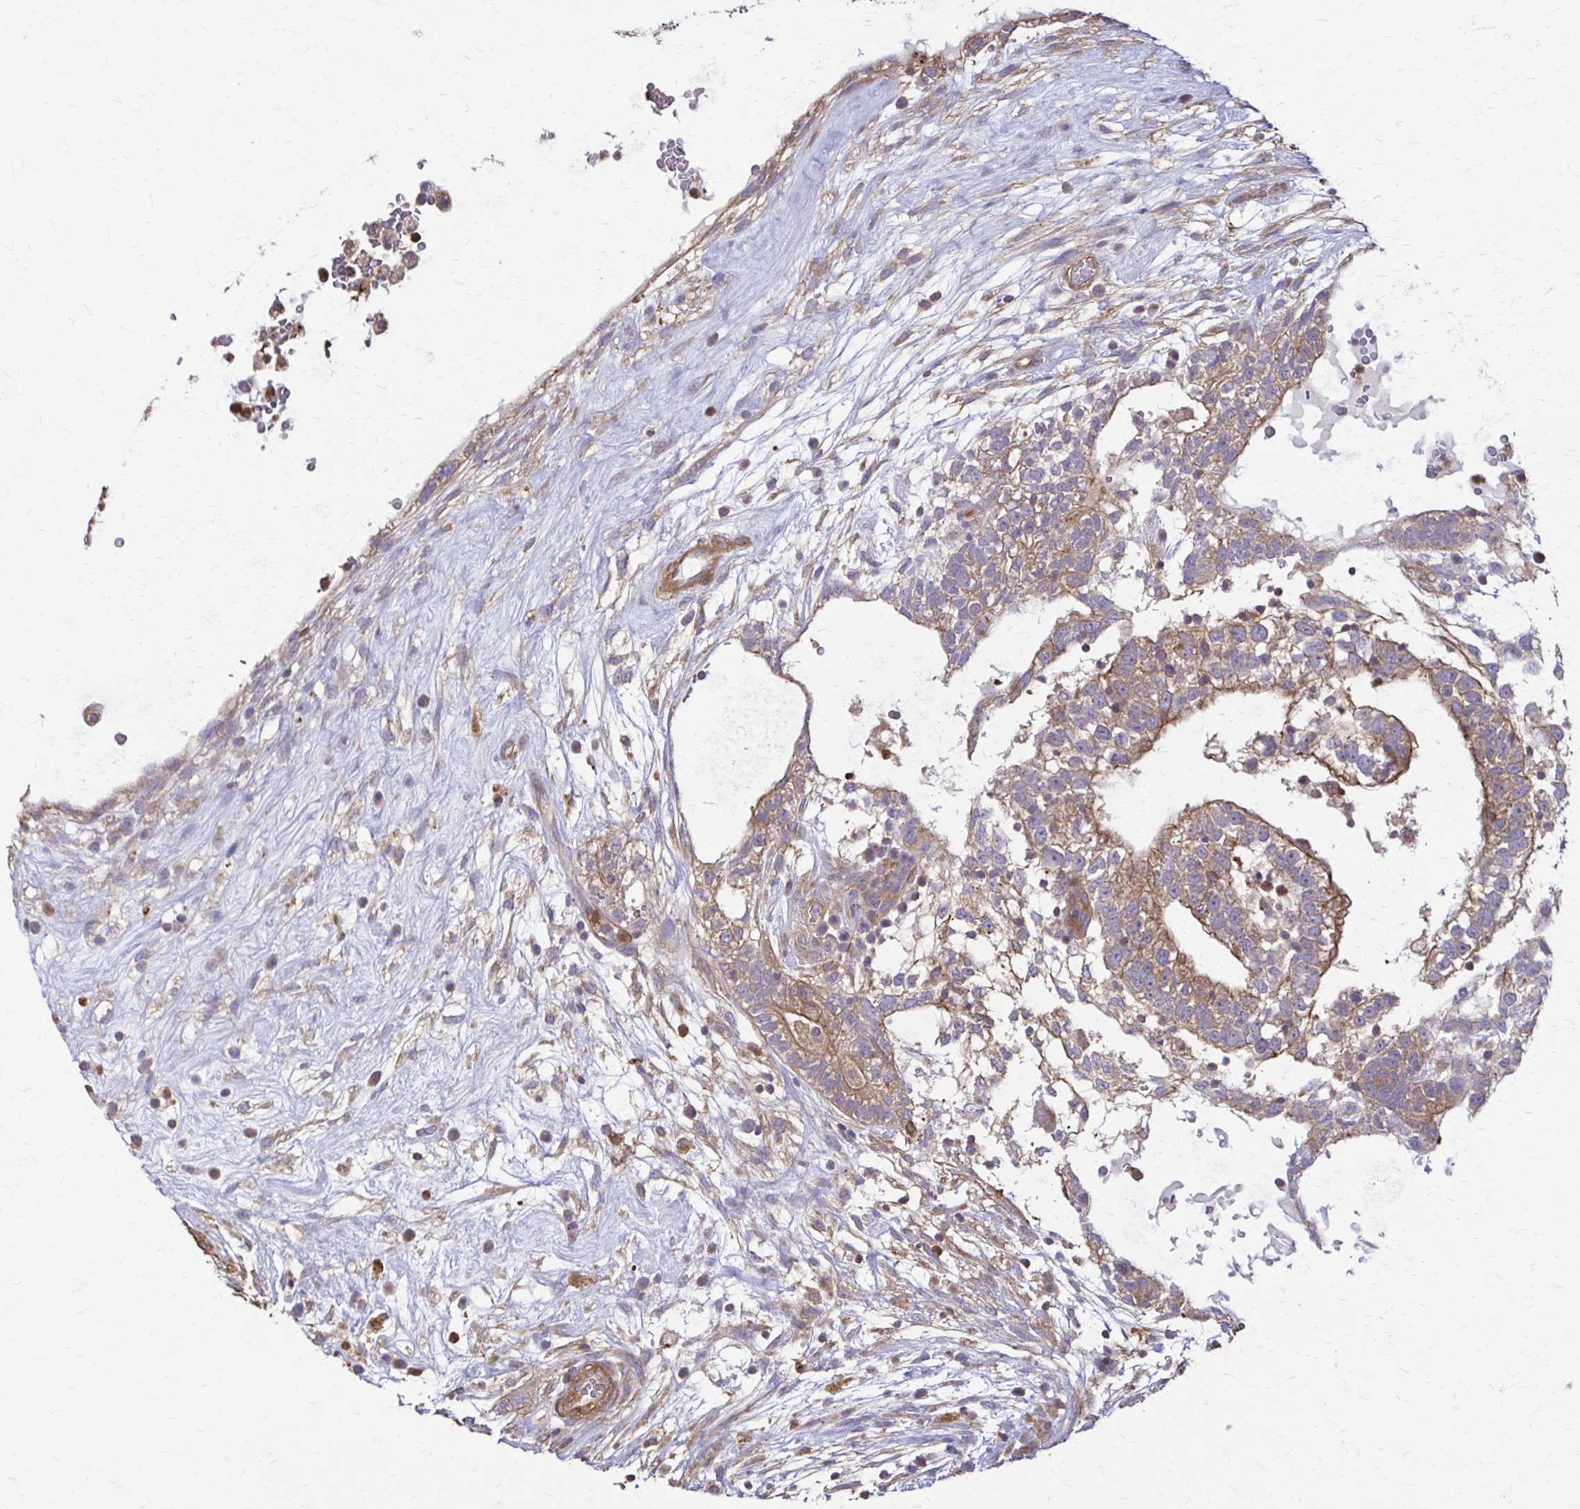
{"staining": {"intensity": "moderate", "quantity": "25%-75%", "location": "cytoplasmic/membranous"}, "tissue": "testis cancer", "cell_type": "Tumor cells", "image_type": "cancer", "snomed": [{"axis": "morphology", "description": "Carcinoma, Embryonal, NOS"}, {"axis": "topography", "description": "Testis"}], "caption": "High-magnification brightfield microscopy of testis embryonal carcinoma stained with DAB (brown) and counterstained with hematoxylin (blue). tumor cells exhibit moderate cytoplasmic/membranous positivity is seen in approximately25%-75% of cells.", "gene": "DSP", "patient": {"sex": "male", "age": 32}}